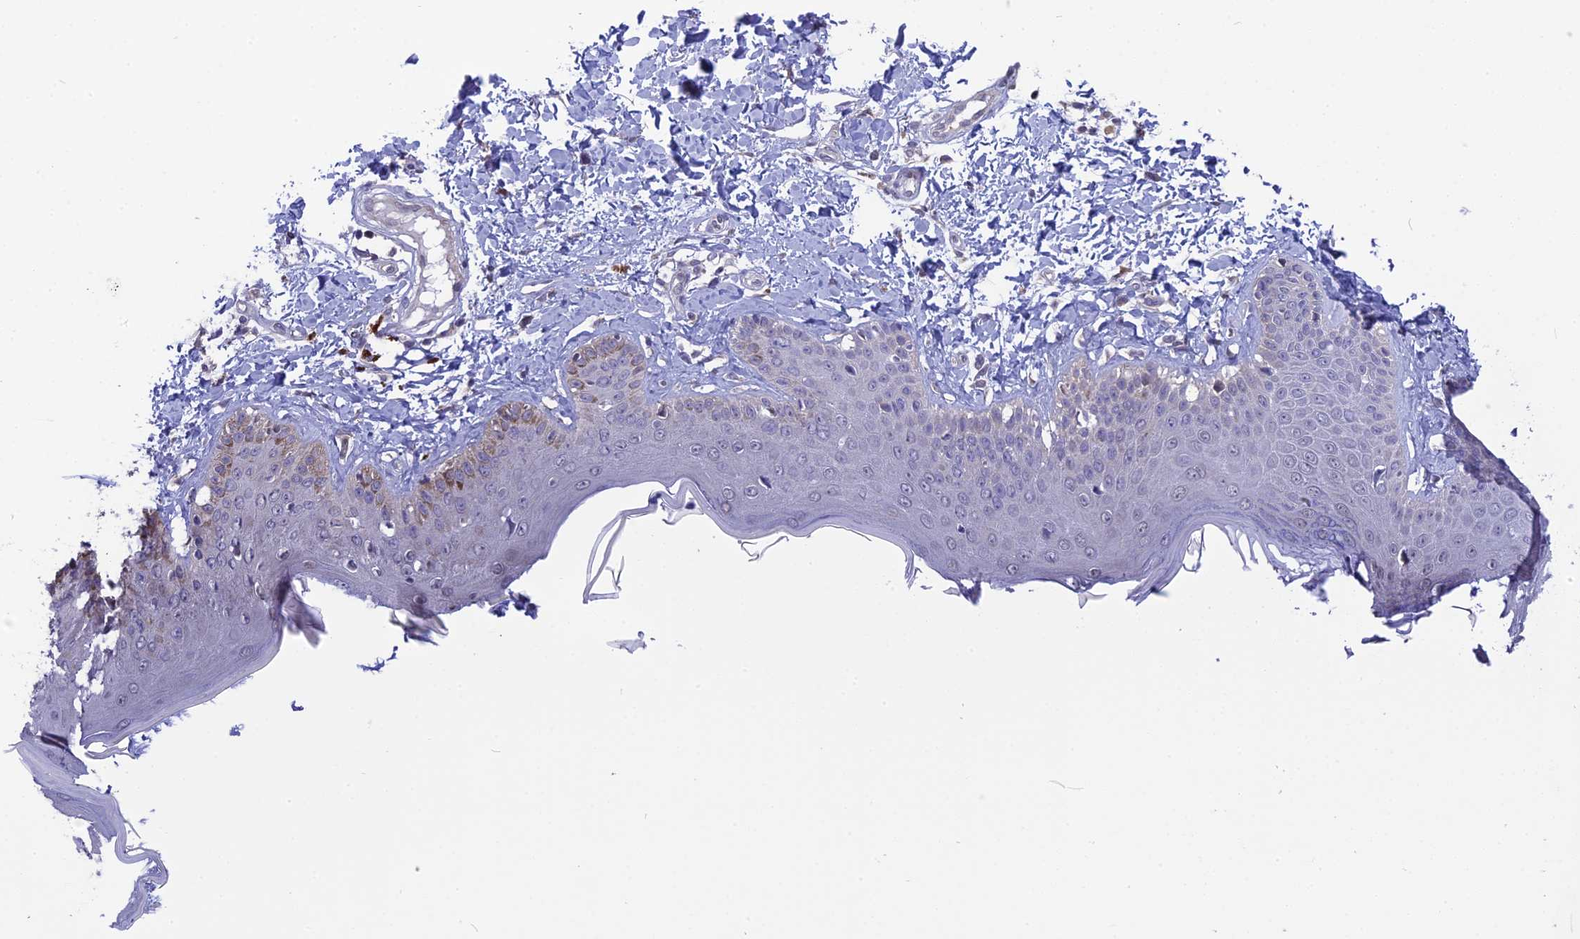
{"staining": {"intensity": "negative", "quantity": "none", "location": "none"}, "tissue": "skin", "cell_type": "Fibroblasts", "image_type": "normal", "snomed": [{"axis": "morphology", "description": "Normal tissue, NOS"}, {"axis": "topography", "description": "Skin"}], "caption": "An immunohistochemistry (IHC) histopathology image of unremarkable skin is shown. There is no staining in fibroblasts of skin. (DAB (3,3'-diaminobenzidine) immunohistochemistry, high magnification).", "gene": "KCTD14", "patient": {"sex": "male", "age": 52}}